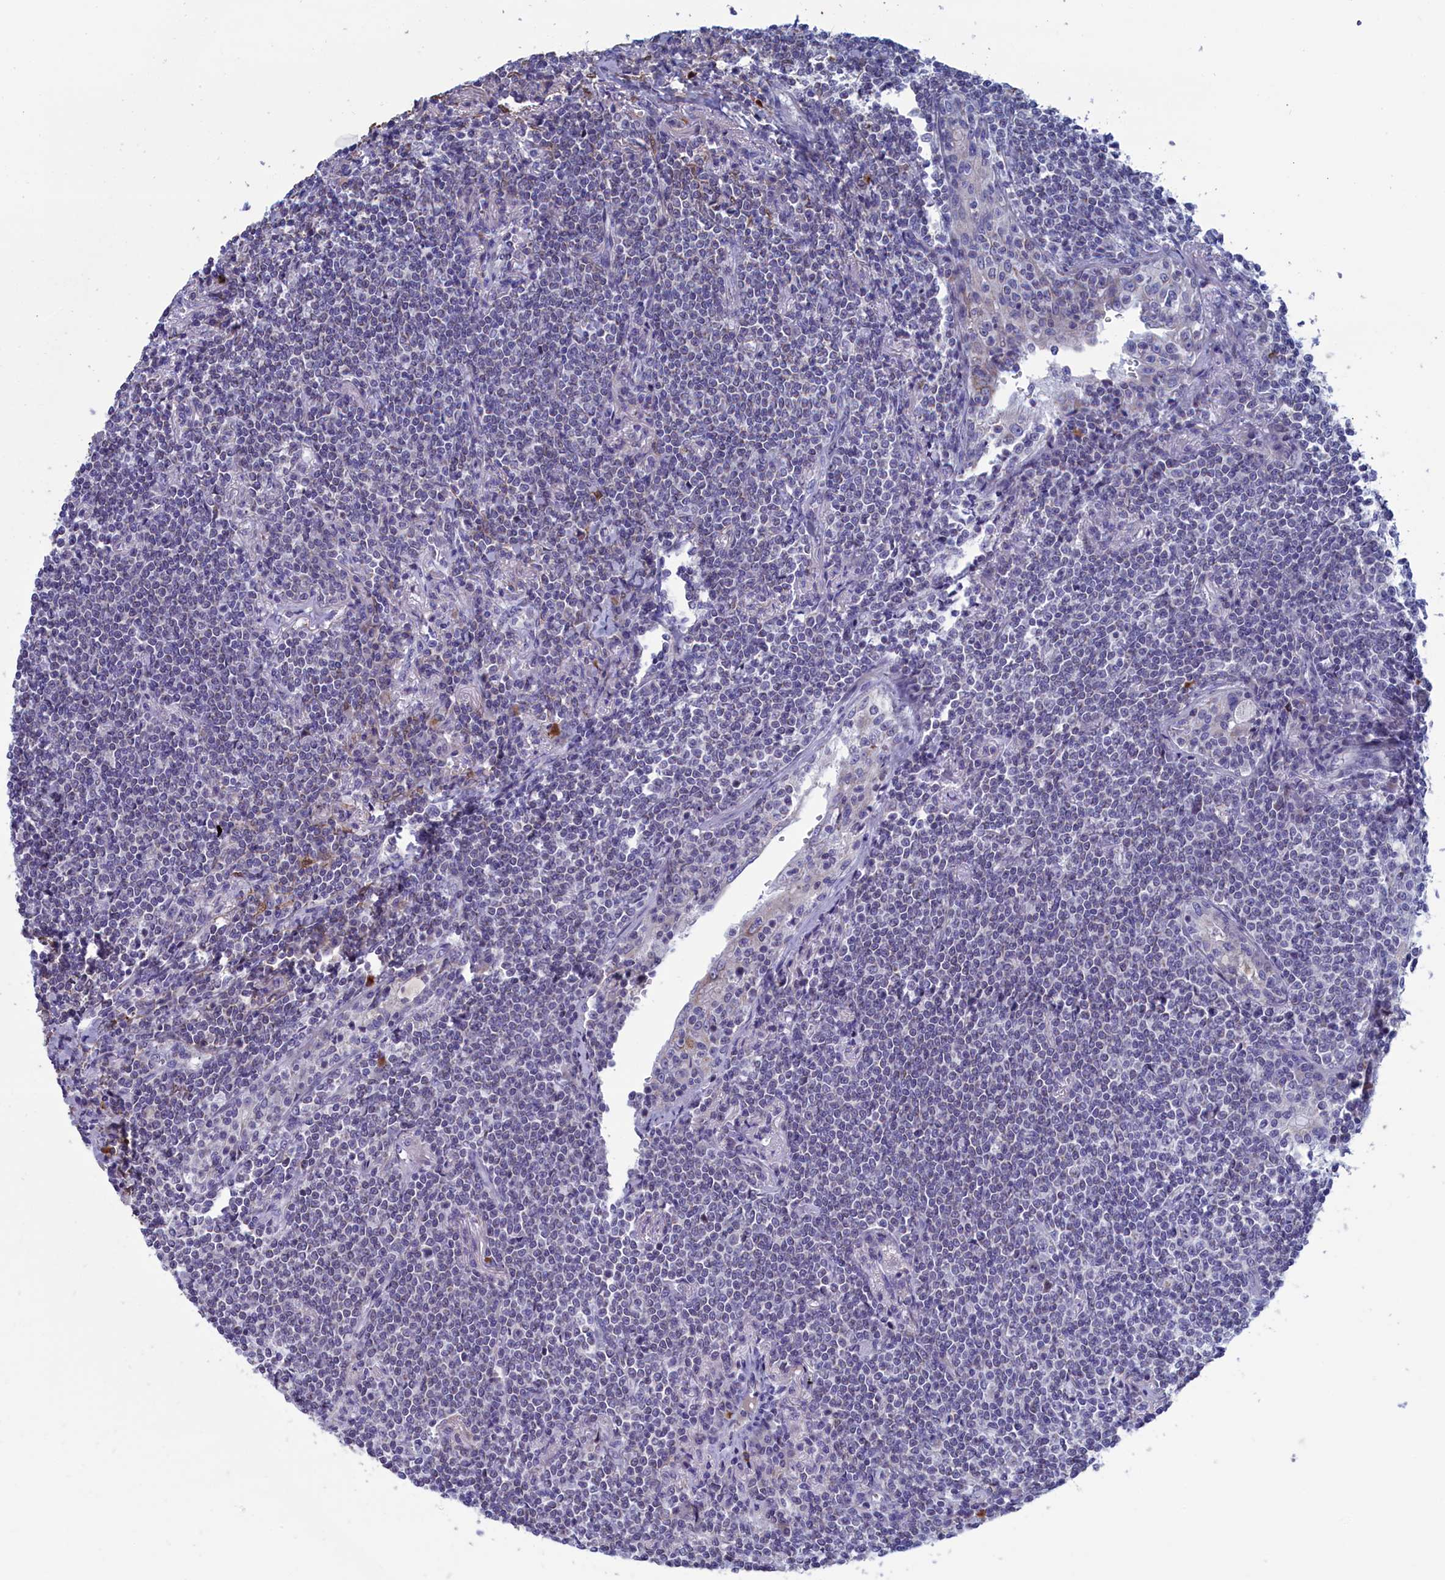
{"staining": {"intensity": "negative", "quantity": "none", "location": "none"}, "tissue": "lymphoma", "cell_type": "Tumor cells", "image_type": "cancer", "snomed": [{"axis": "morphology", "description": "Malignant lymphoma, non-Hodgkin's type, Low grade"}, {"axis": "topography", "description": "Lung"}], "caption": "IHC photomicrograph of neoplastic tissue: human low-grade malignant lymphoma, non-Hodgkin's type stained with DAB (3,3'-diaminobenzidine) reveals no significant protein expression in tumor cells.", "gene": "NIBAN3", "patient": {"sex": "female", "age": 71}}